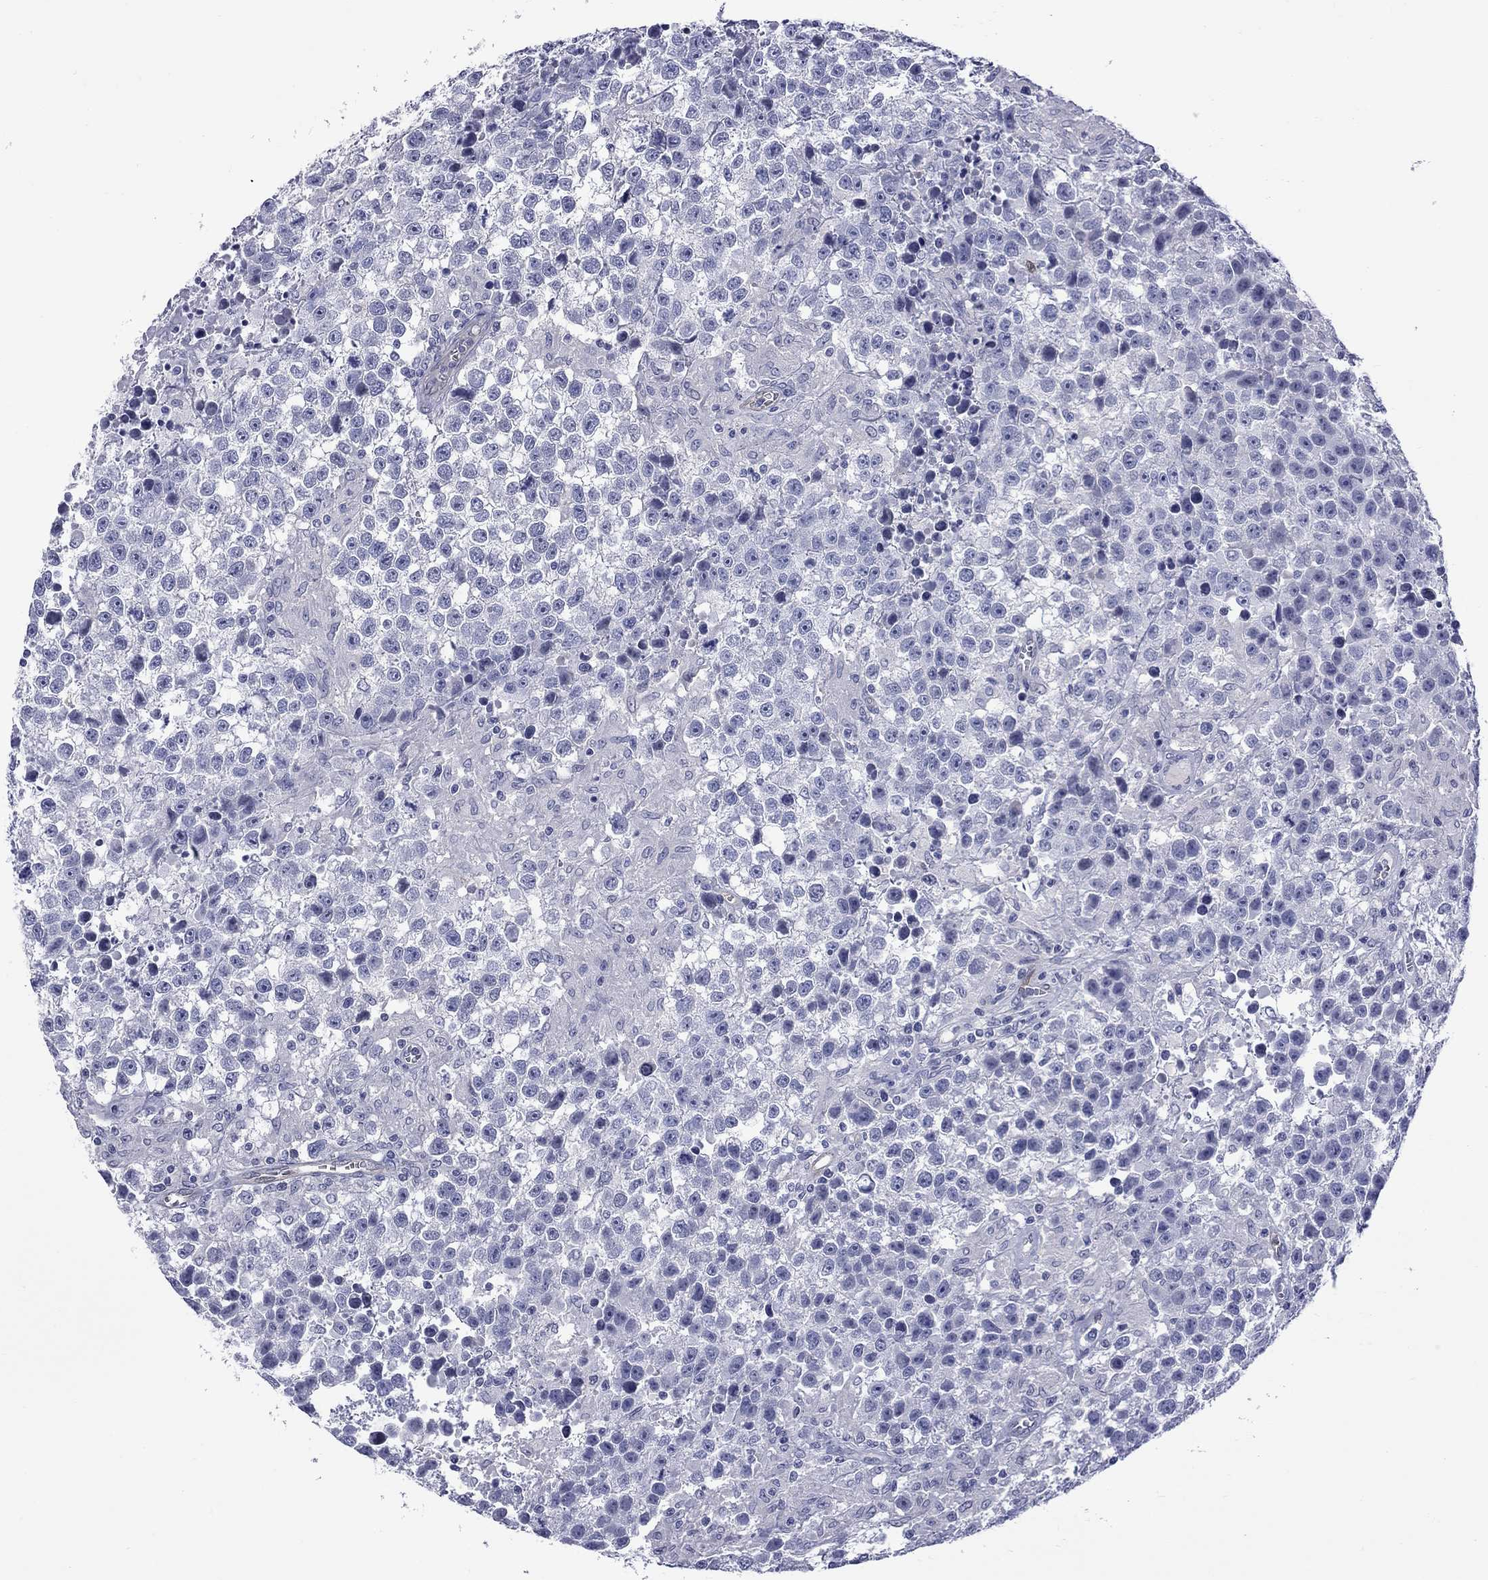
{"staining": {"intensity": "negative", "quantity": "none", "location": "none"}, "tissue": "testis cancer", "cell_type": "Tumor cells", "image_type": "cancer", "snomed": [{"axis": "morphology", "description": "Seminoma, NOS"}, {"axis": "topography", "description": "Testis"}], "caption": "Seminoma (testis) was stained to show a protein in brown. There is no significant positivity in tumor cells.", "gene": "CTNNBIP1", "patient": {"sex": "male", "age": 43}}